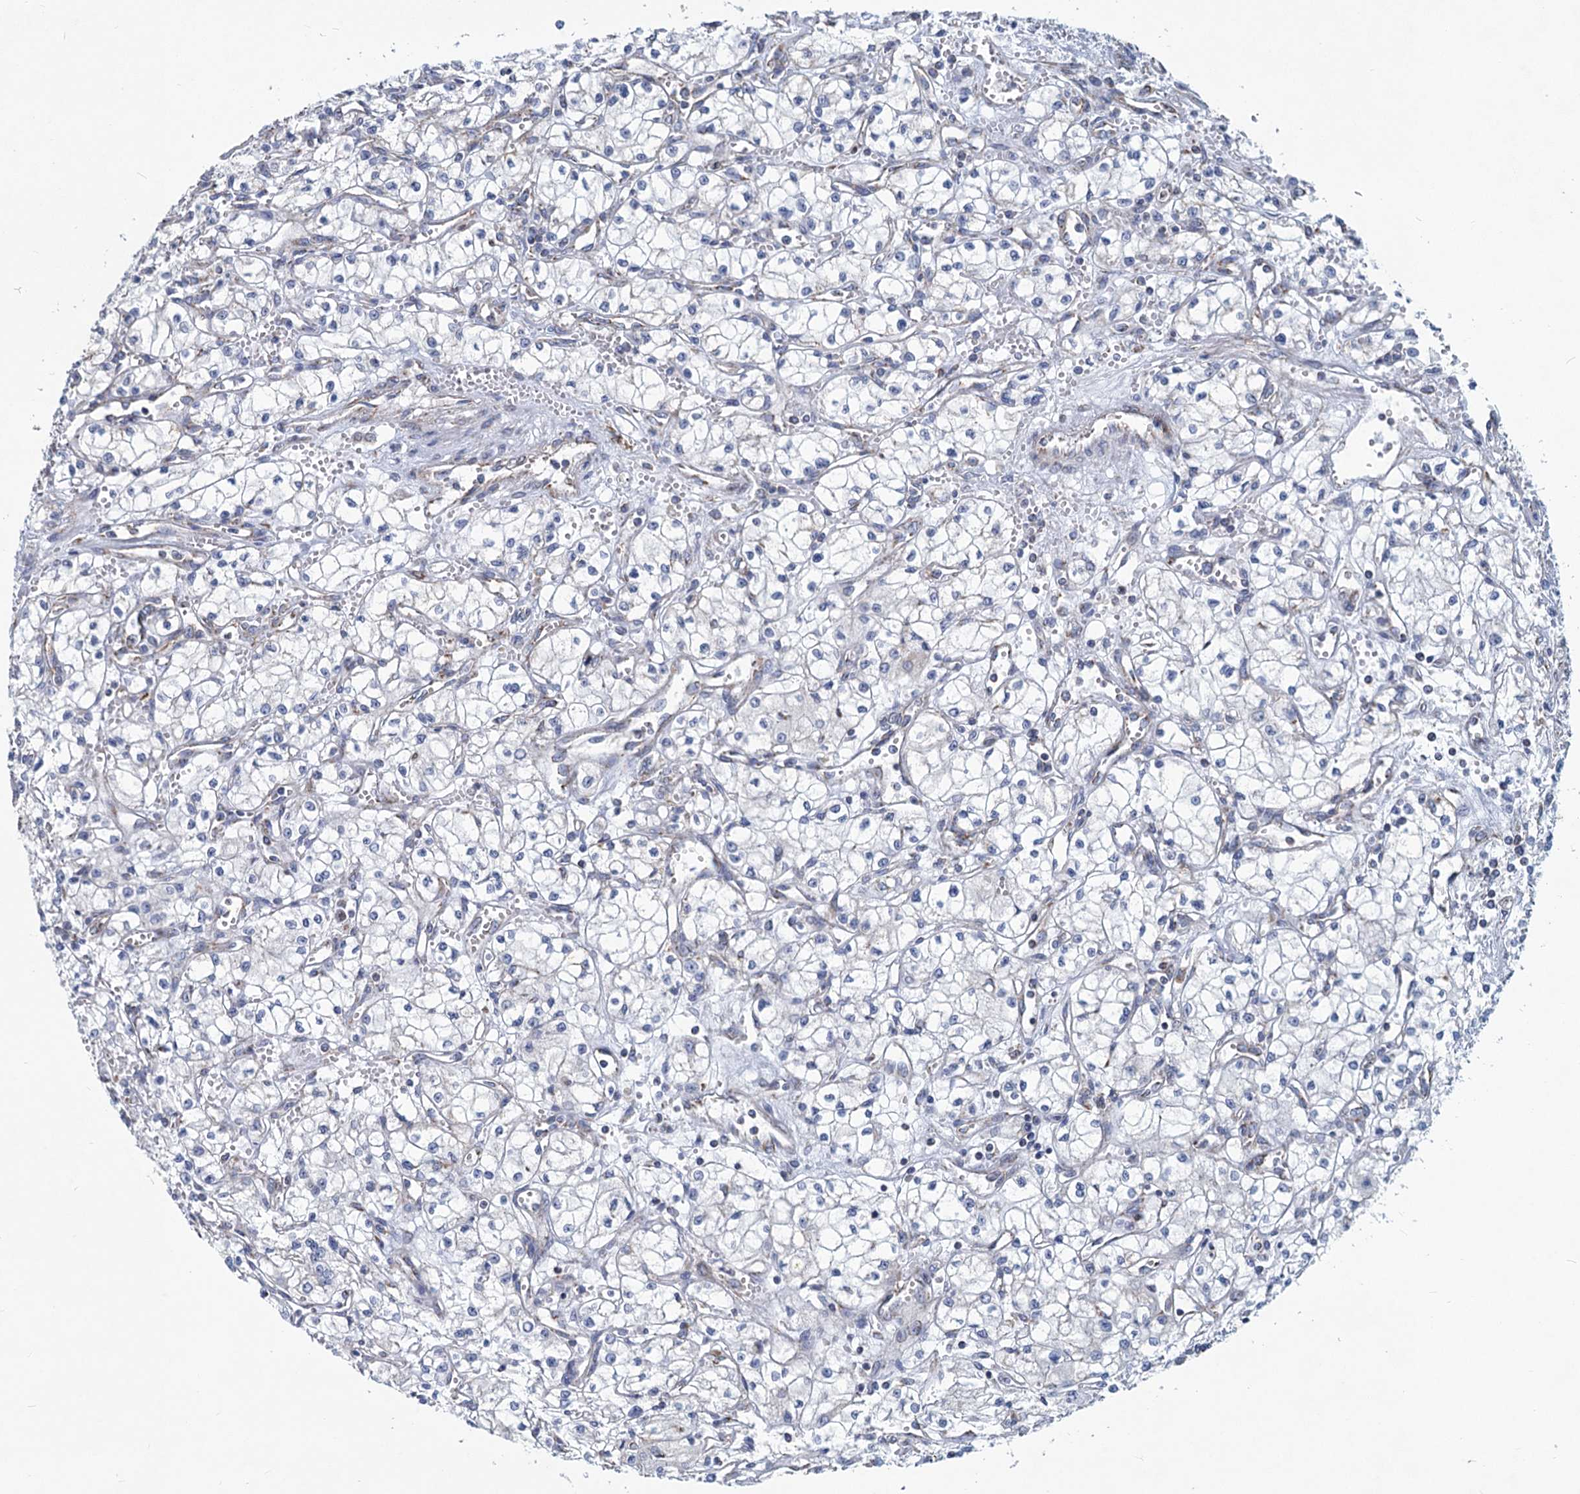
{"staining": {"intensity": "negative", "quantity": "none", "location": "none"}, "tissue": "renal cancer", "cell_type": "Tumor cells", "image_type": "cancer", "snomed": [{"axis": "morphology", "description": "Adenocarcinoma, NOS"}, {"axis": "topography", "description": "Kidney"}], "caption": "Immunohistochemistry image of neoplastic tissue: human adenocarcinoma (renal) stained with DAB reveals no significant protein positivity in tumor cells.", "gene": "NDUFC2", "patient": {"sex": "male", "age": 59}}